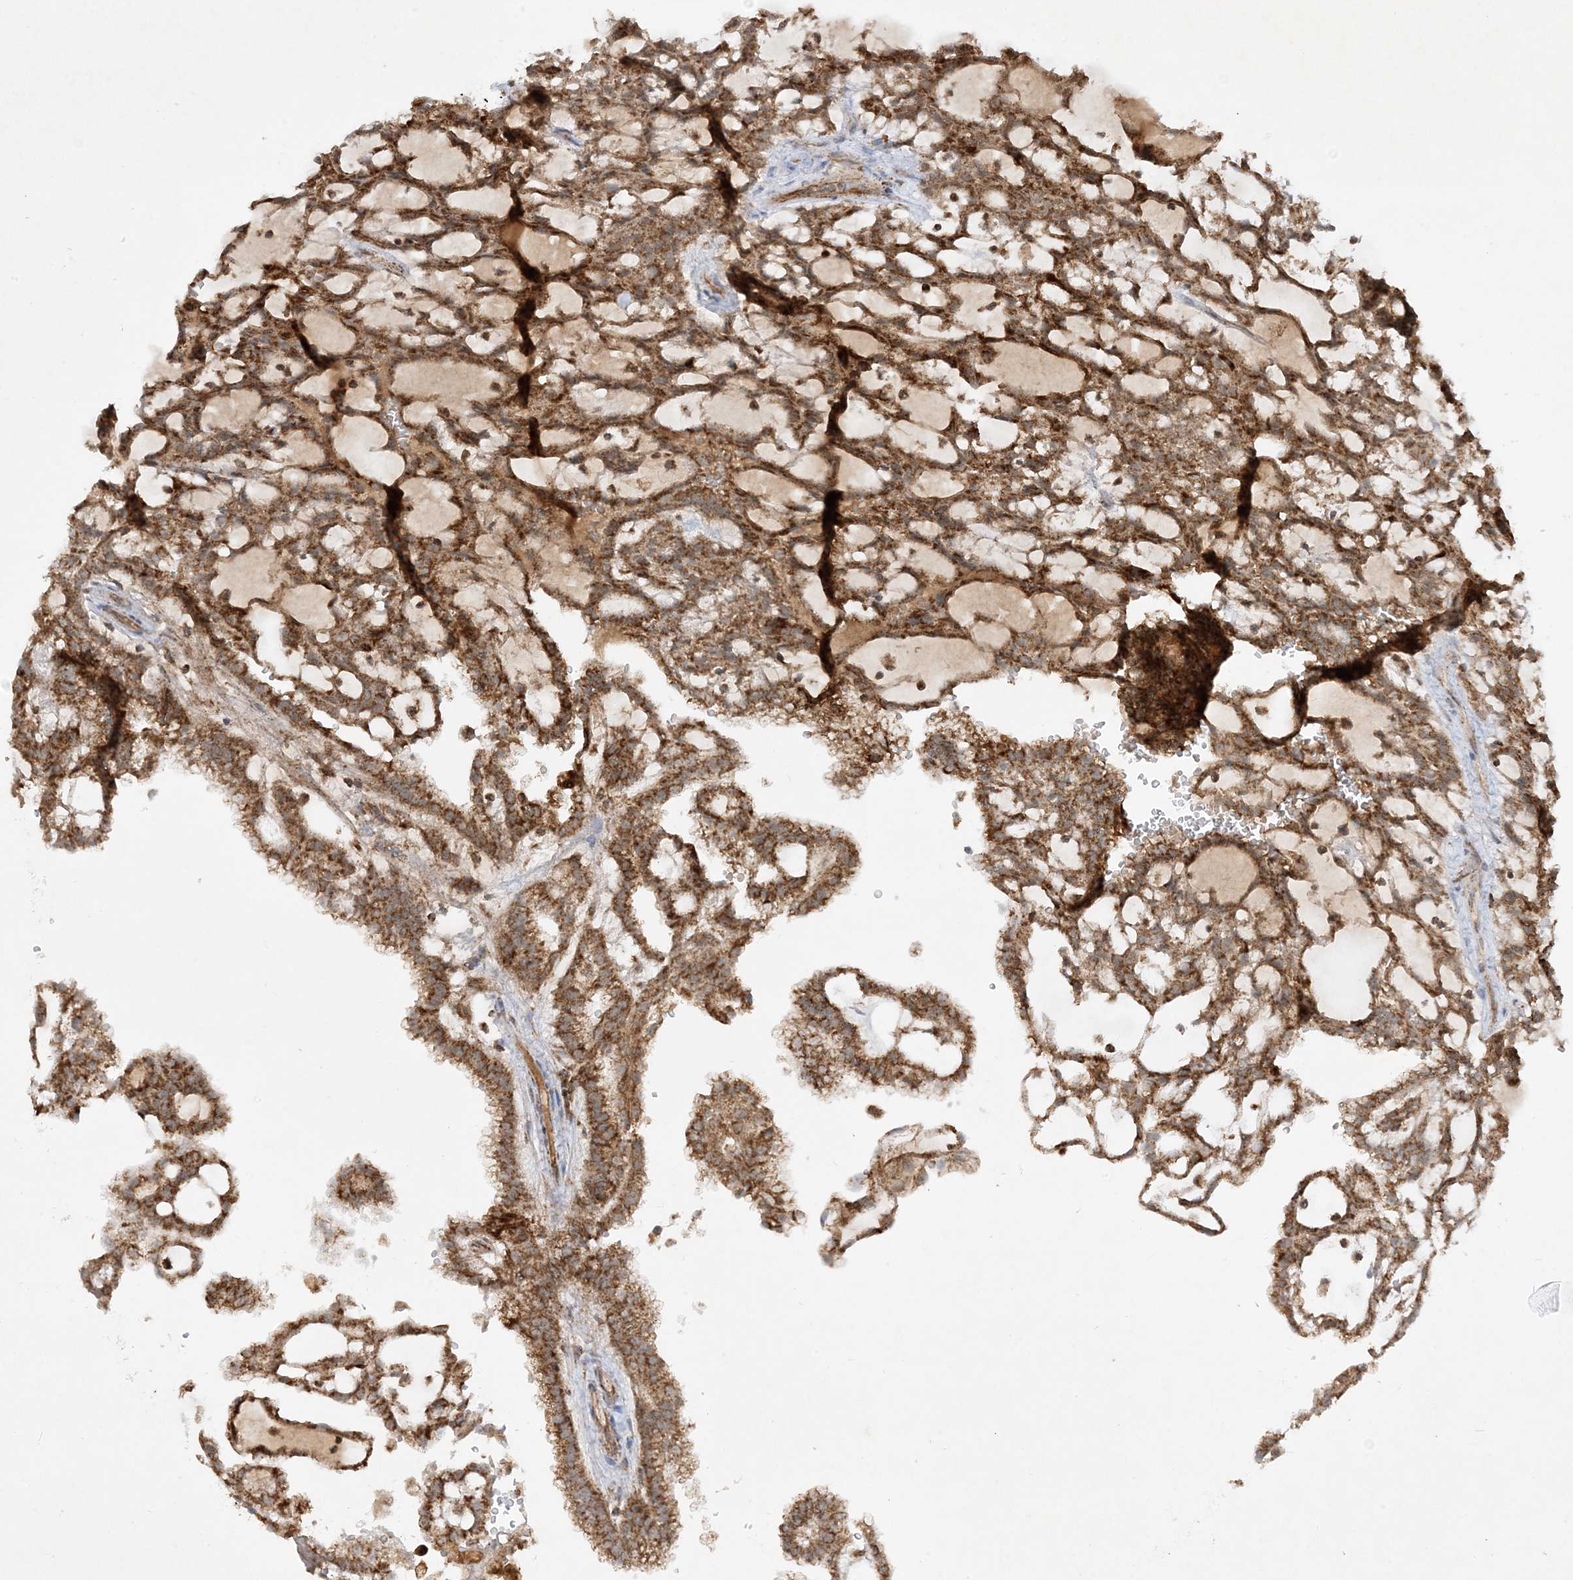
{"staining": {"intensity": "moderate", "quantity": ">75%", "location": "cytoplasmic/membranous"}, "tissue": "renal cancer", "cell_type": "Tumor cells", "image_type": "cancer", "snomed": [{"axis": "morphology", "description": "Adenocarcinoma, NOS"}, {"axis": "topography", "description": "Kidney"}], "caption": "Immunohistochemical staining of human renal adenocarcinoma reveals medium levels of moderate cytoplasmic/membranous protein positivity in approximately >75% of tumor cells.", "gene": "NDUFAF3", "patient": {"sex": "male", "age": 63}}